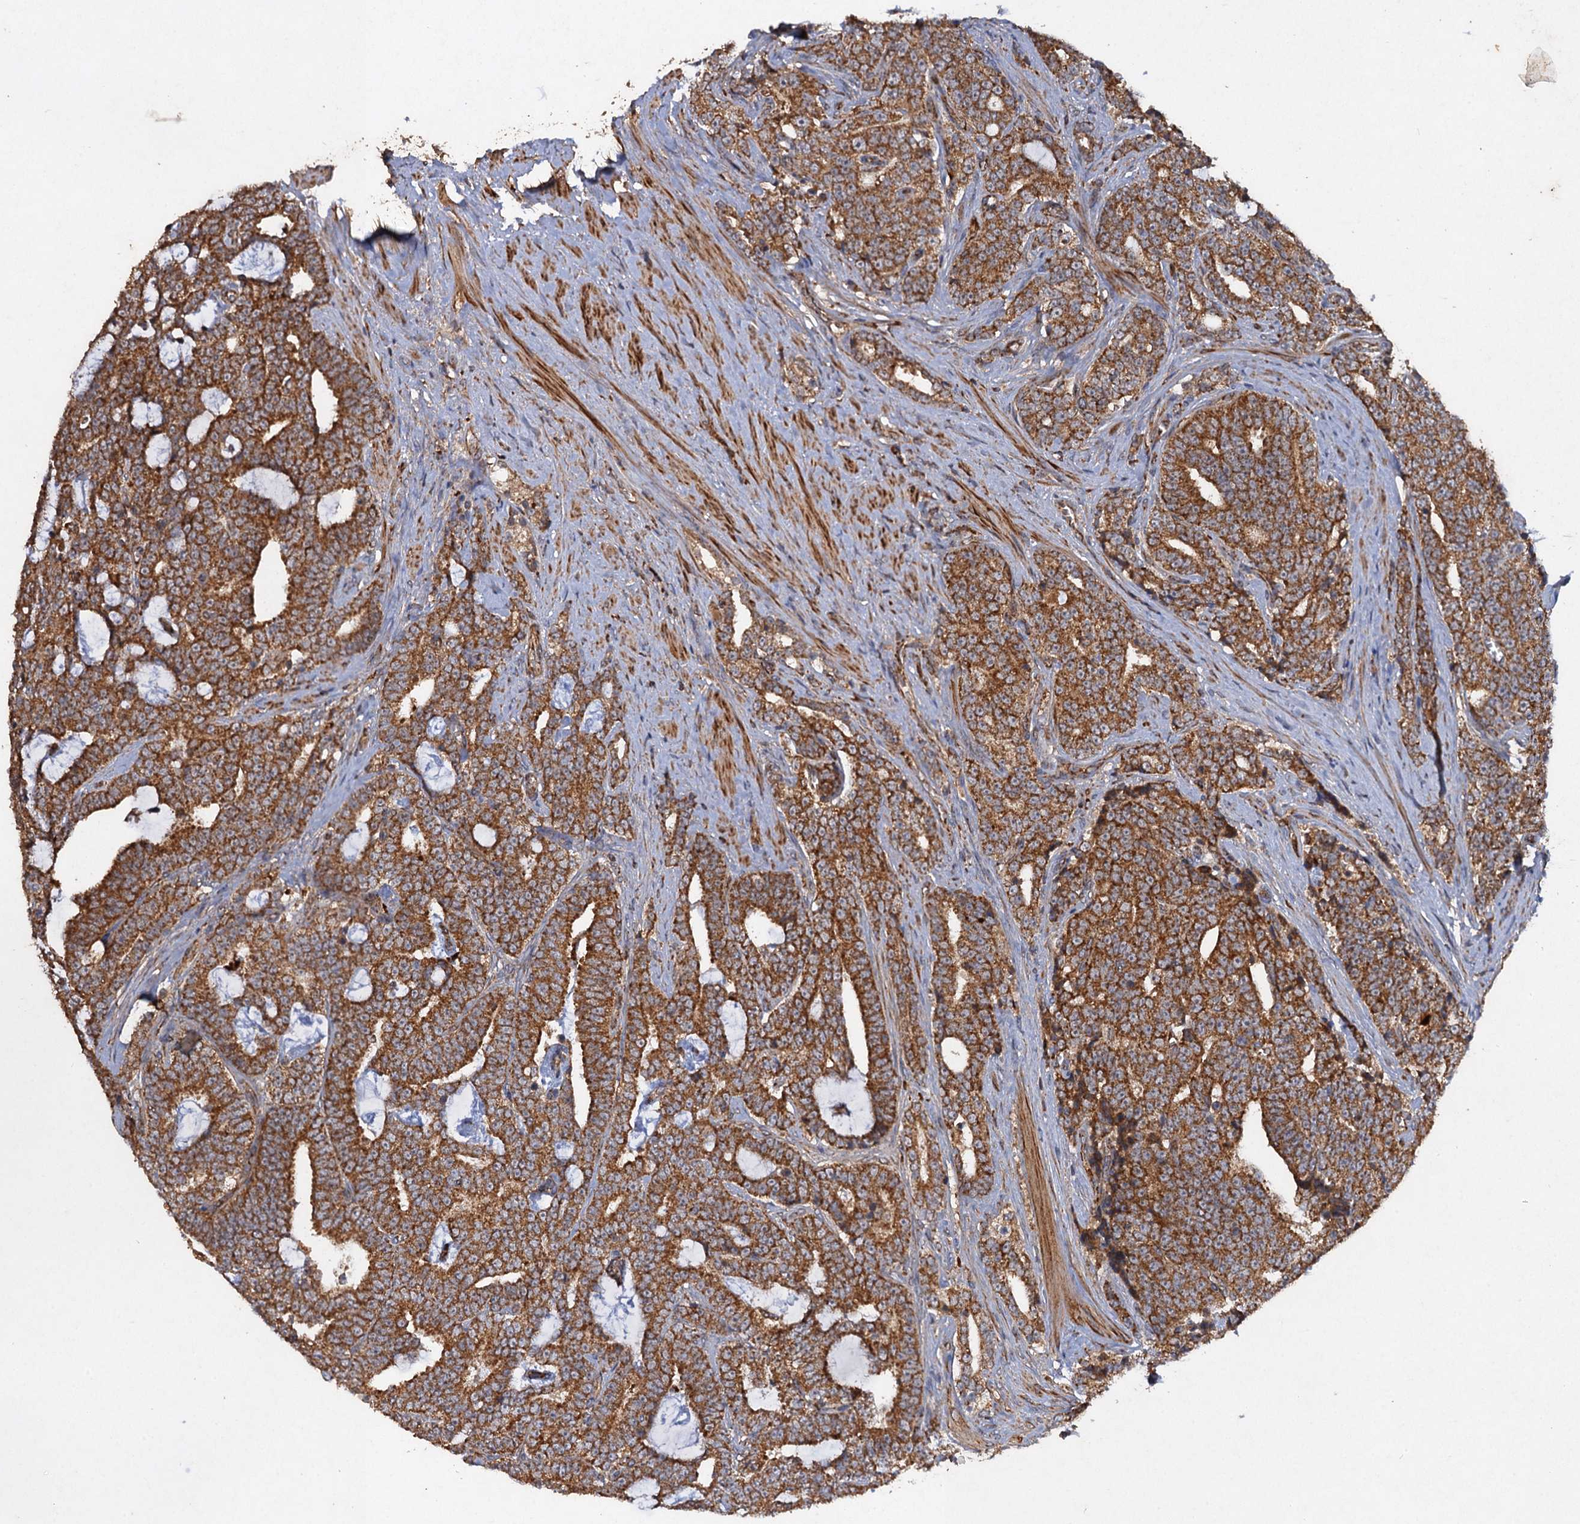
{"staining": {"intensity": "moderate", "quantity": ">75%", "location": "cytoplasmic/membranous"}, "tissue": "prostate cancer", "cell_type": "Tumor cells", "image_type": "cancer", "snomed": [{"axis": "morphology", "description": "Adenocarcinoma, High grade"}, {"axis": "topography", "description": "Prostate and seminal vesicle, NOS"}], "caption": "Immunohistochemistry staining of prostate high-grade adenocarcinoma, which displays medium levels of moderate cytoplasmic/membranous expression in approximately >75% of tumor cells indicating moderate cytoplasmic/membranous protein staining. The staining was performed using DAB (3,3'-diaminobenzidine) (brown) for protein detection and nuclei were counterstained in hematoxylin (blue).", "gene": "NDUFA13", "patient": {"sex": "male", "age": 67}}